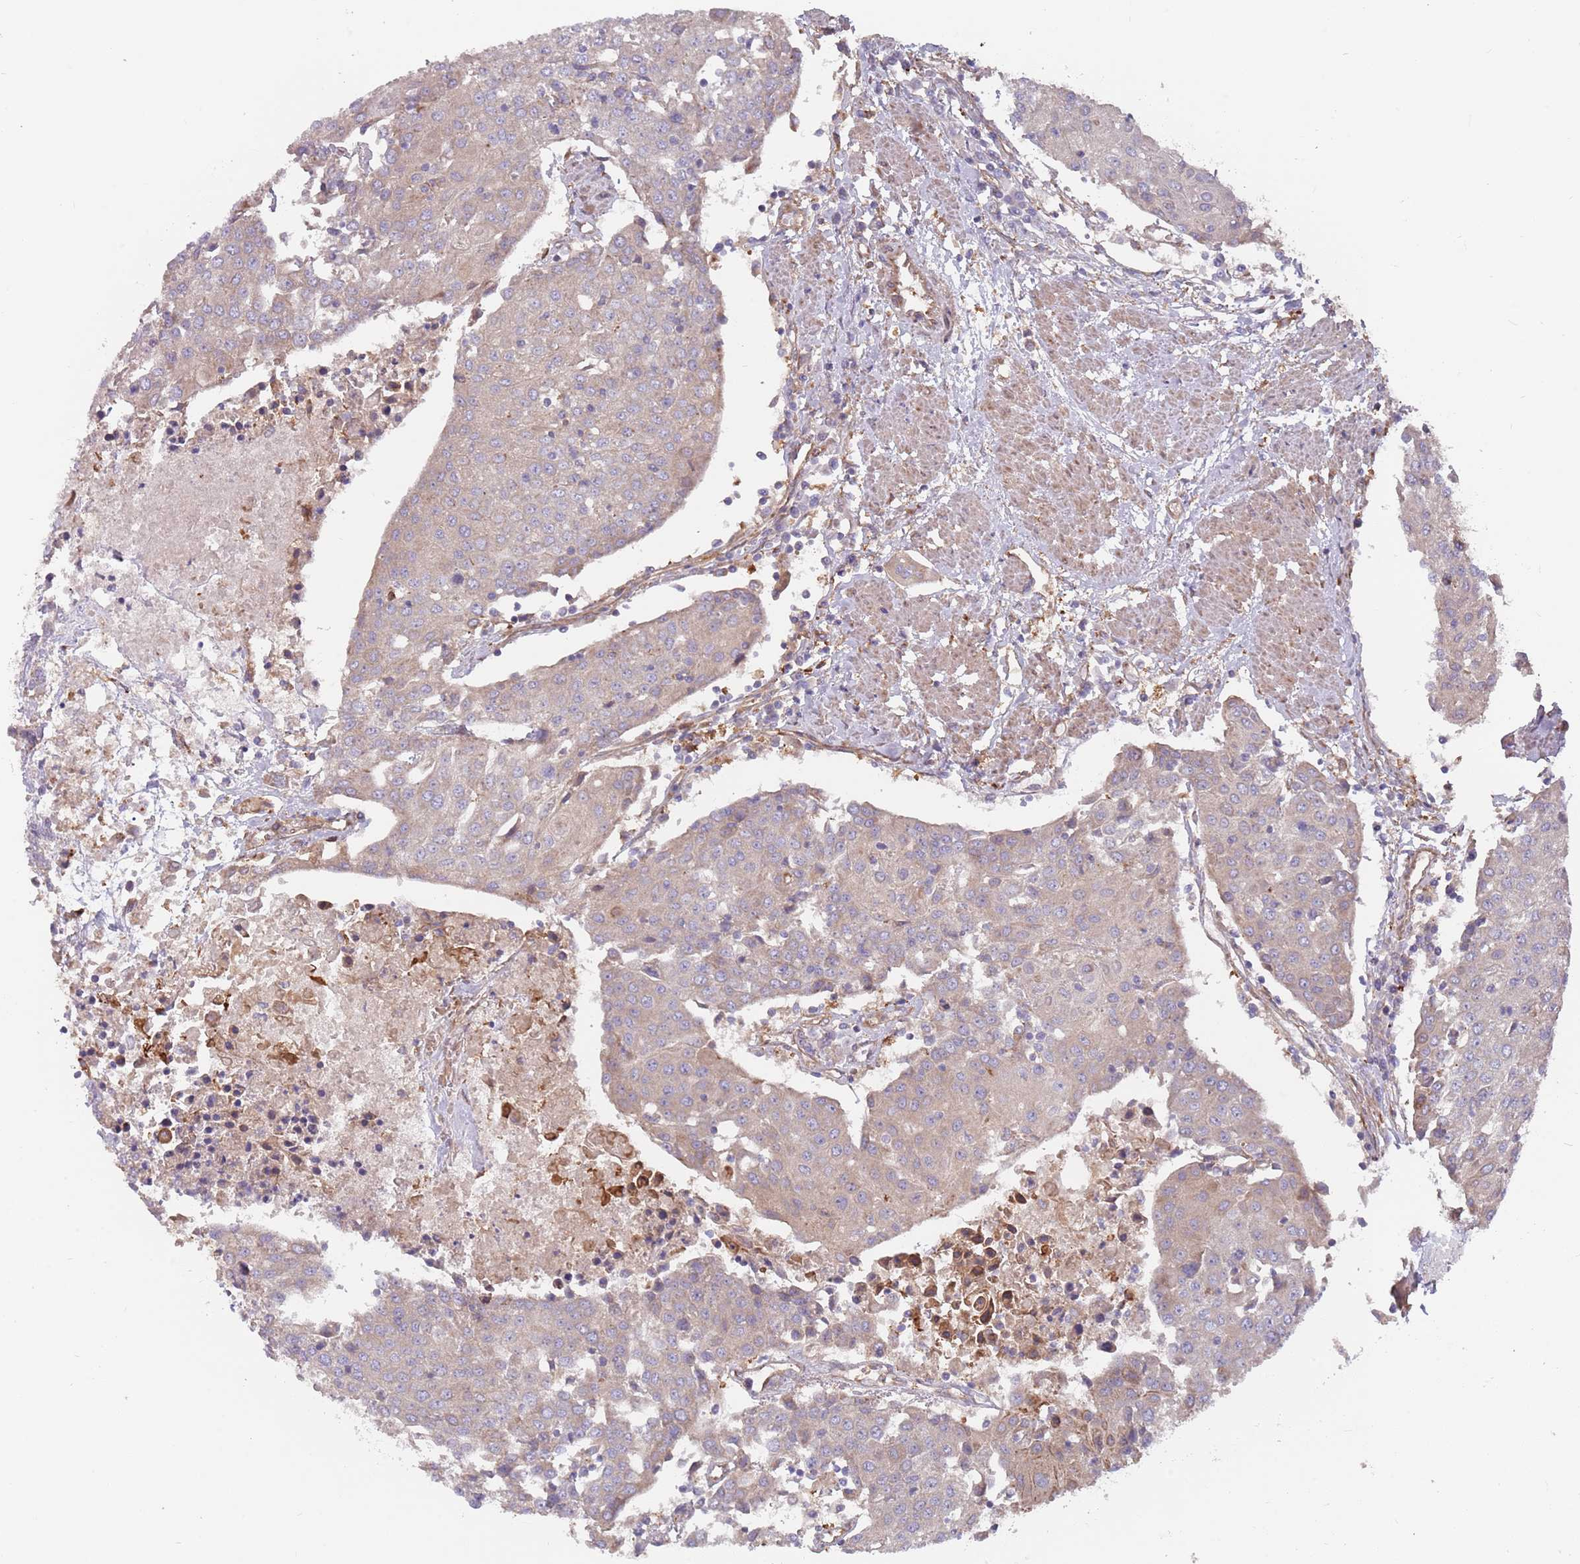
{"staining": {"intensity": "negative", "quantity": "none", "location": "none"}, "tissue": "urothelial cancer", "cell_type": "Tumor cells", "image_type": "cancer", "snomed": [{"axis": "morphology", "description": "Urothelial carcinoma, High grade"}, {"axis": "topography", "description": "Urinary bladder"}], "caption": "This image is of high-grade urothelial carcinoma stained with immunohistochemistry (IHC) to label a protein in brown with the nuclei are counter-stained blue. There is no expression in tumor cells.", "gene": "SPDL1", "patient": {"sex": "female", "age": 85}}